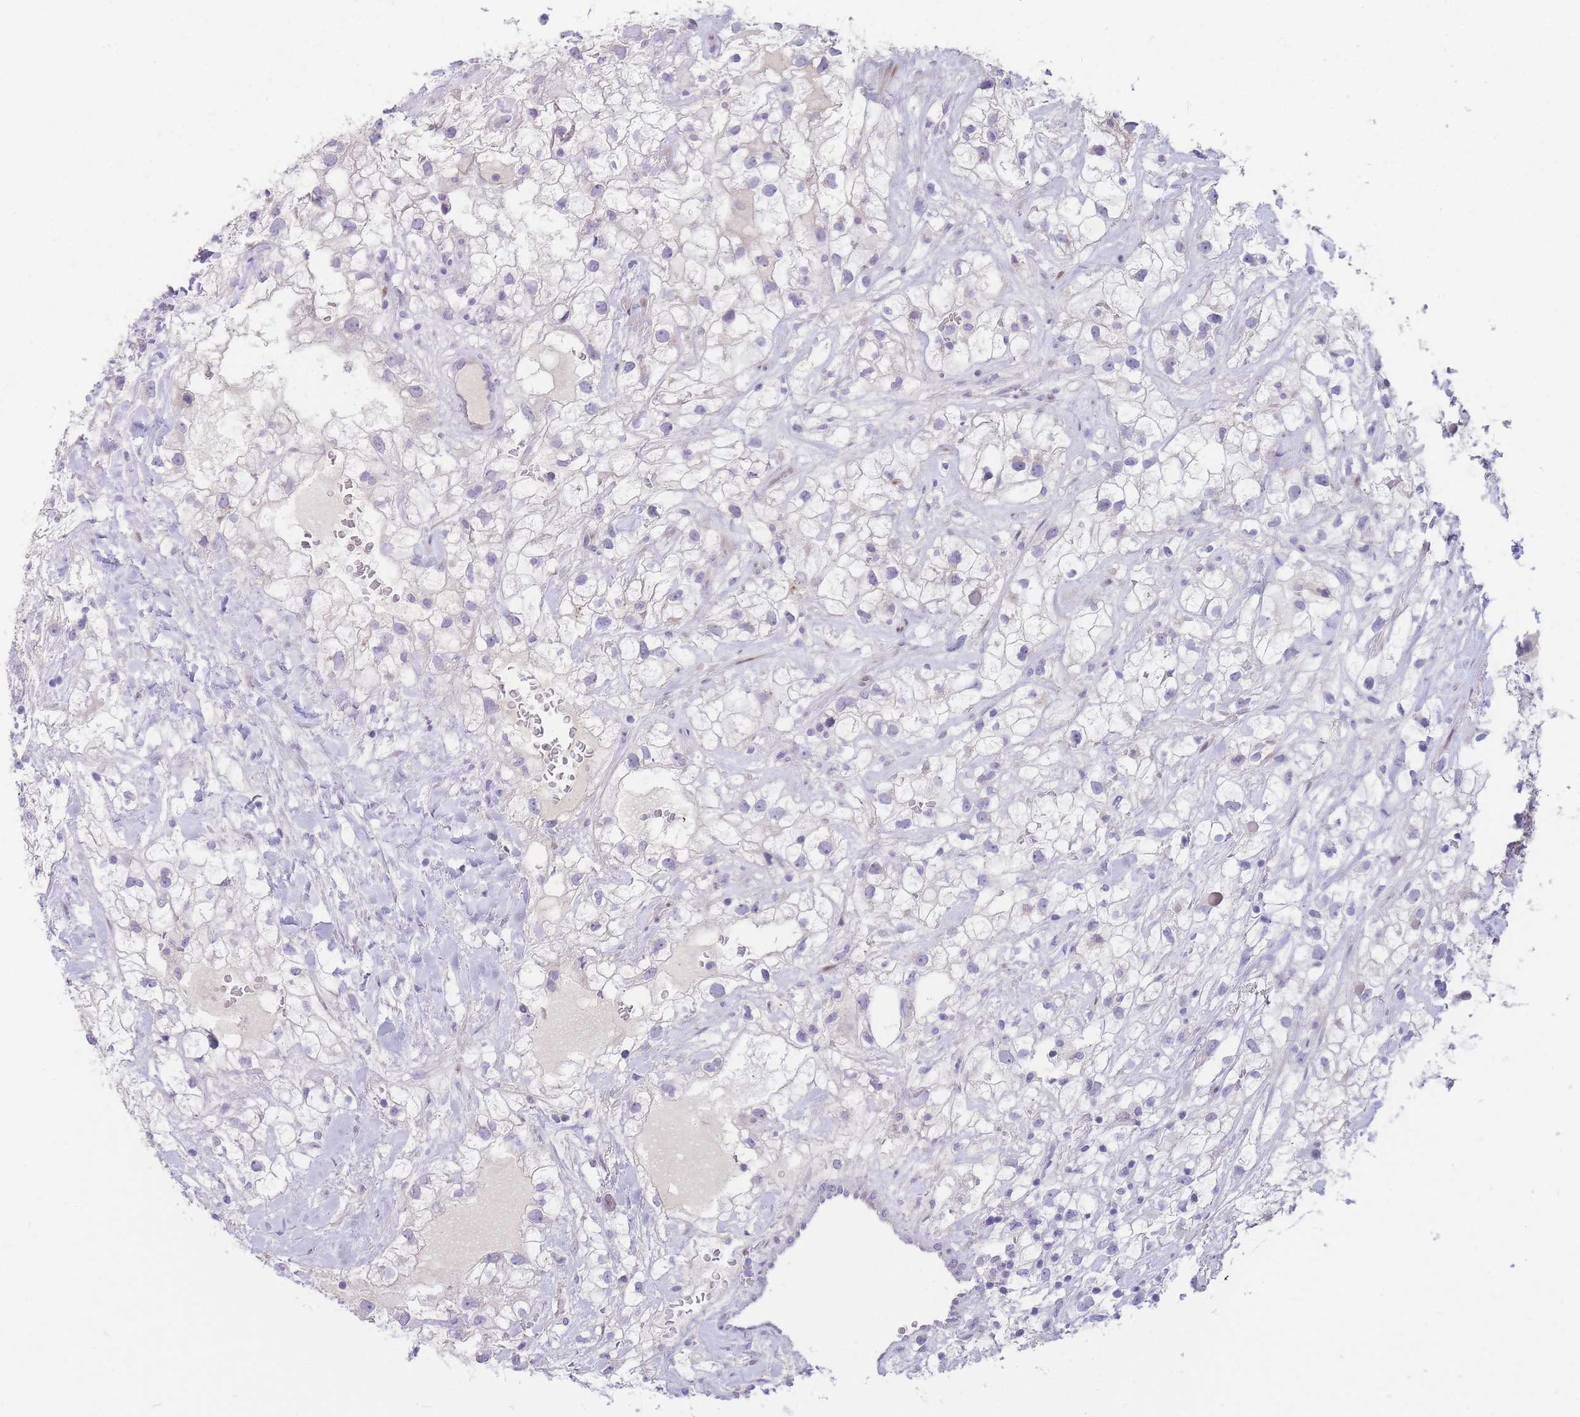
{"staining": {"intensity": "negative", "quantity": "none", "location": "none"}, "tissue": "renal cancer", "cell_type": "Tumor cells", "image_type": "cancer", "snomed": [{"axis": "morphology", "description": "Adenocarcinoma, NOS"}, {"axis": "topography", "description": "Kidney"}], "caption": "DAB (3,3'-diaminobenzidine) immunohistochemical staining of renal adenocarcinoma reveals no significant staining in tumor cells. The staining was performed using DAB (3,3'-diaminobenzidine) to visualize the protein expression in brown, while the nuclei were stained in blue with hematoxylin (Magnification: 20x).", "gene": "SHCBP1", "patient": {"sex": "male", "age": 59}}